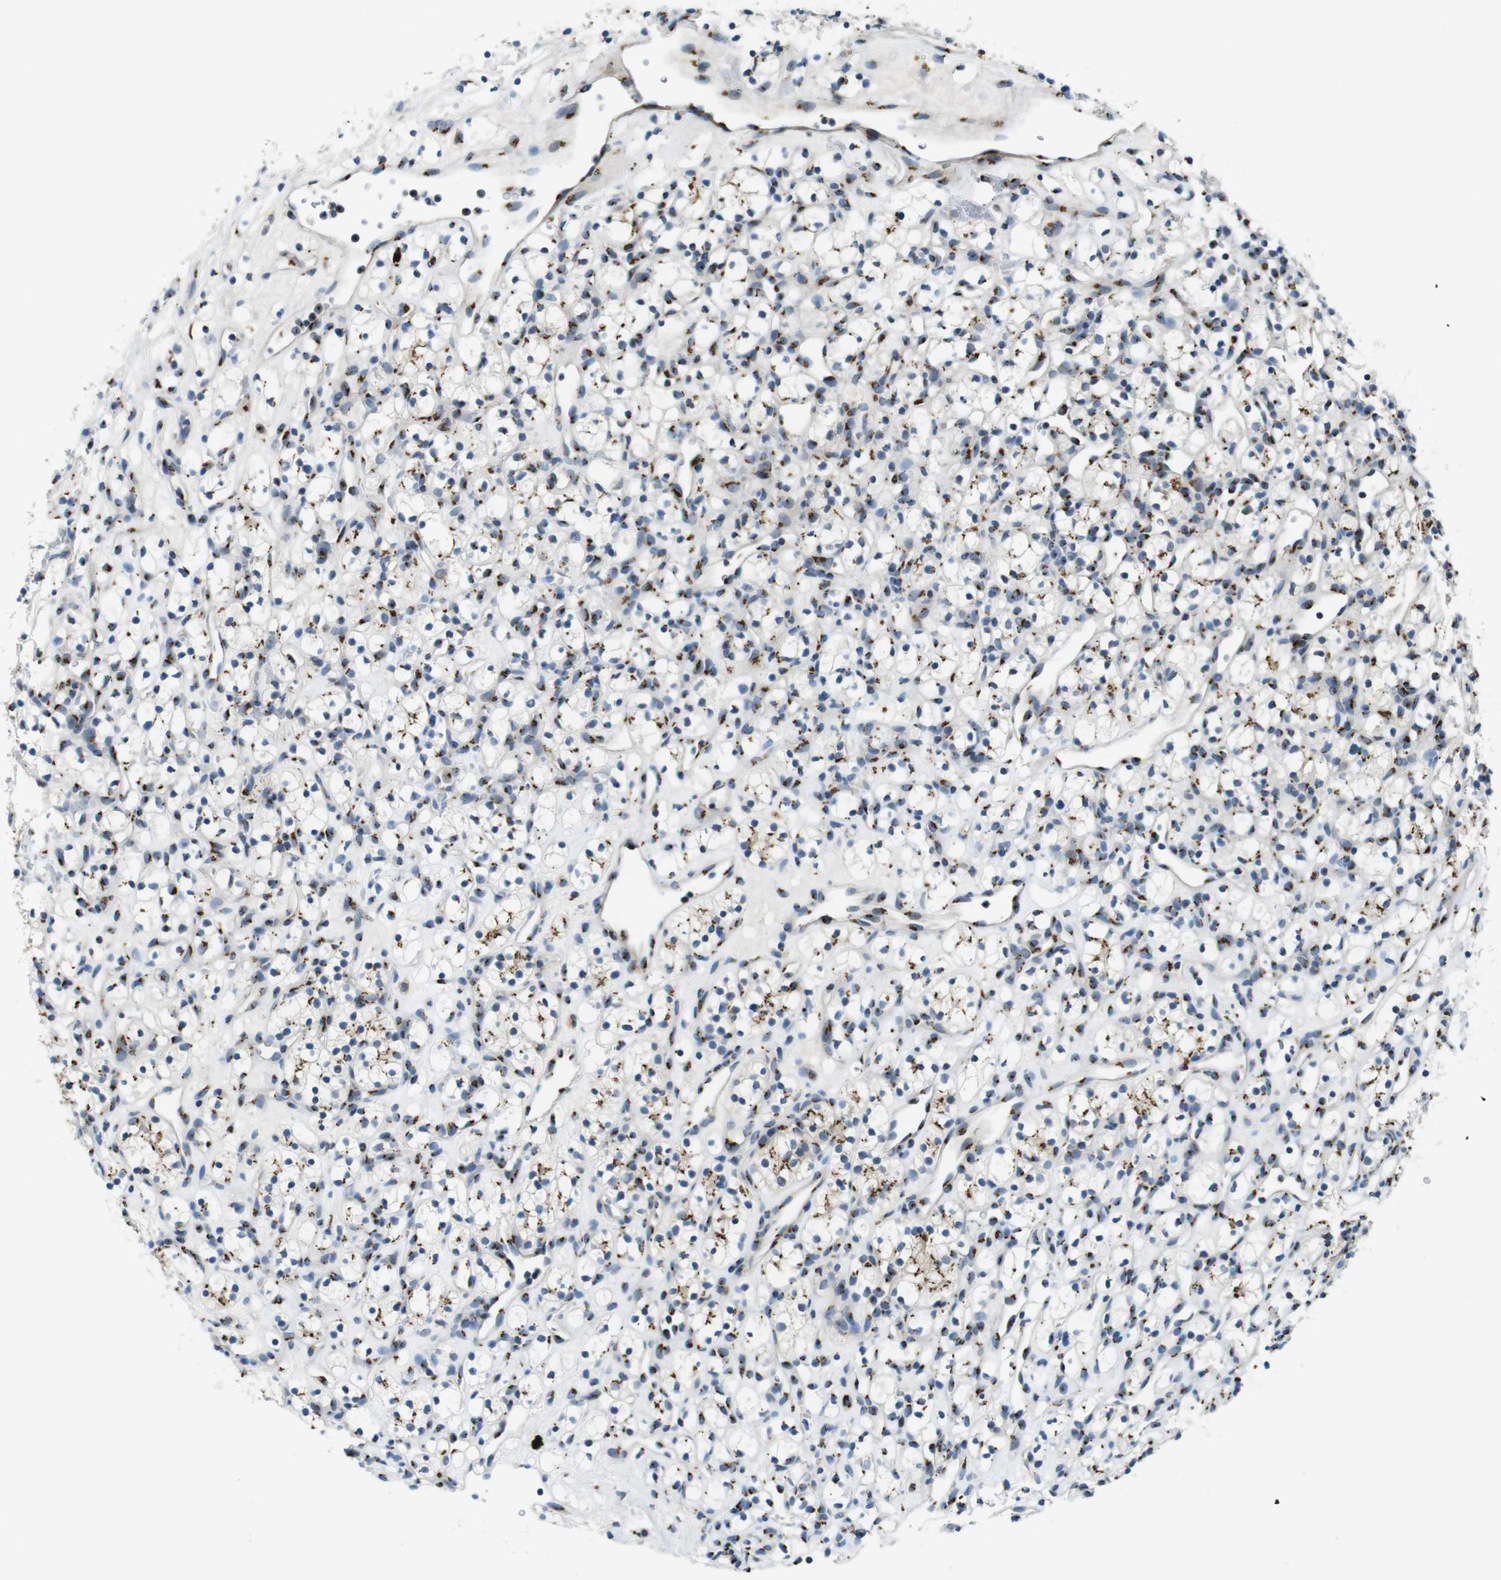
{"staining": {"intensity": "moderate", "quantity": ">75%", "location": "cytoplasmic/membranous"}, "tissue": "renal cancer", "cell_type": "Tumor cells", "image_type": "cancer", "snomed": [{"axis": "morphology", "description": "Adenocarcinoma, NOS"}, {"axis": "topography", "description": "Kidney"}], "caption": "Protein staining of adenocarcinoma (renal) tissue shows moderate cytoplasmic/membranous expression in about >75% of tumor cells. Immunohistochemistry stains the protein of interest in brown and the nuclei are stained blue.", "gene": "ZFPL1", "patient": {"sex": "female", "age": 60}}